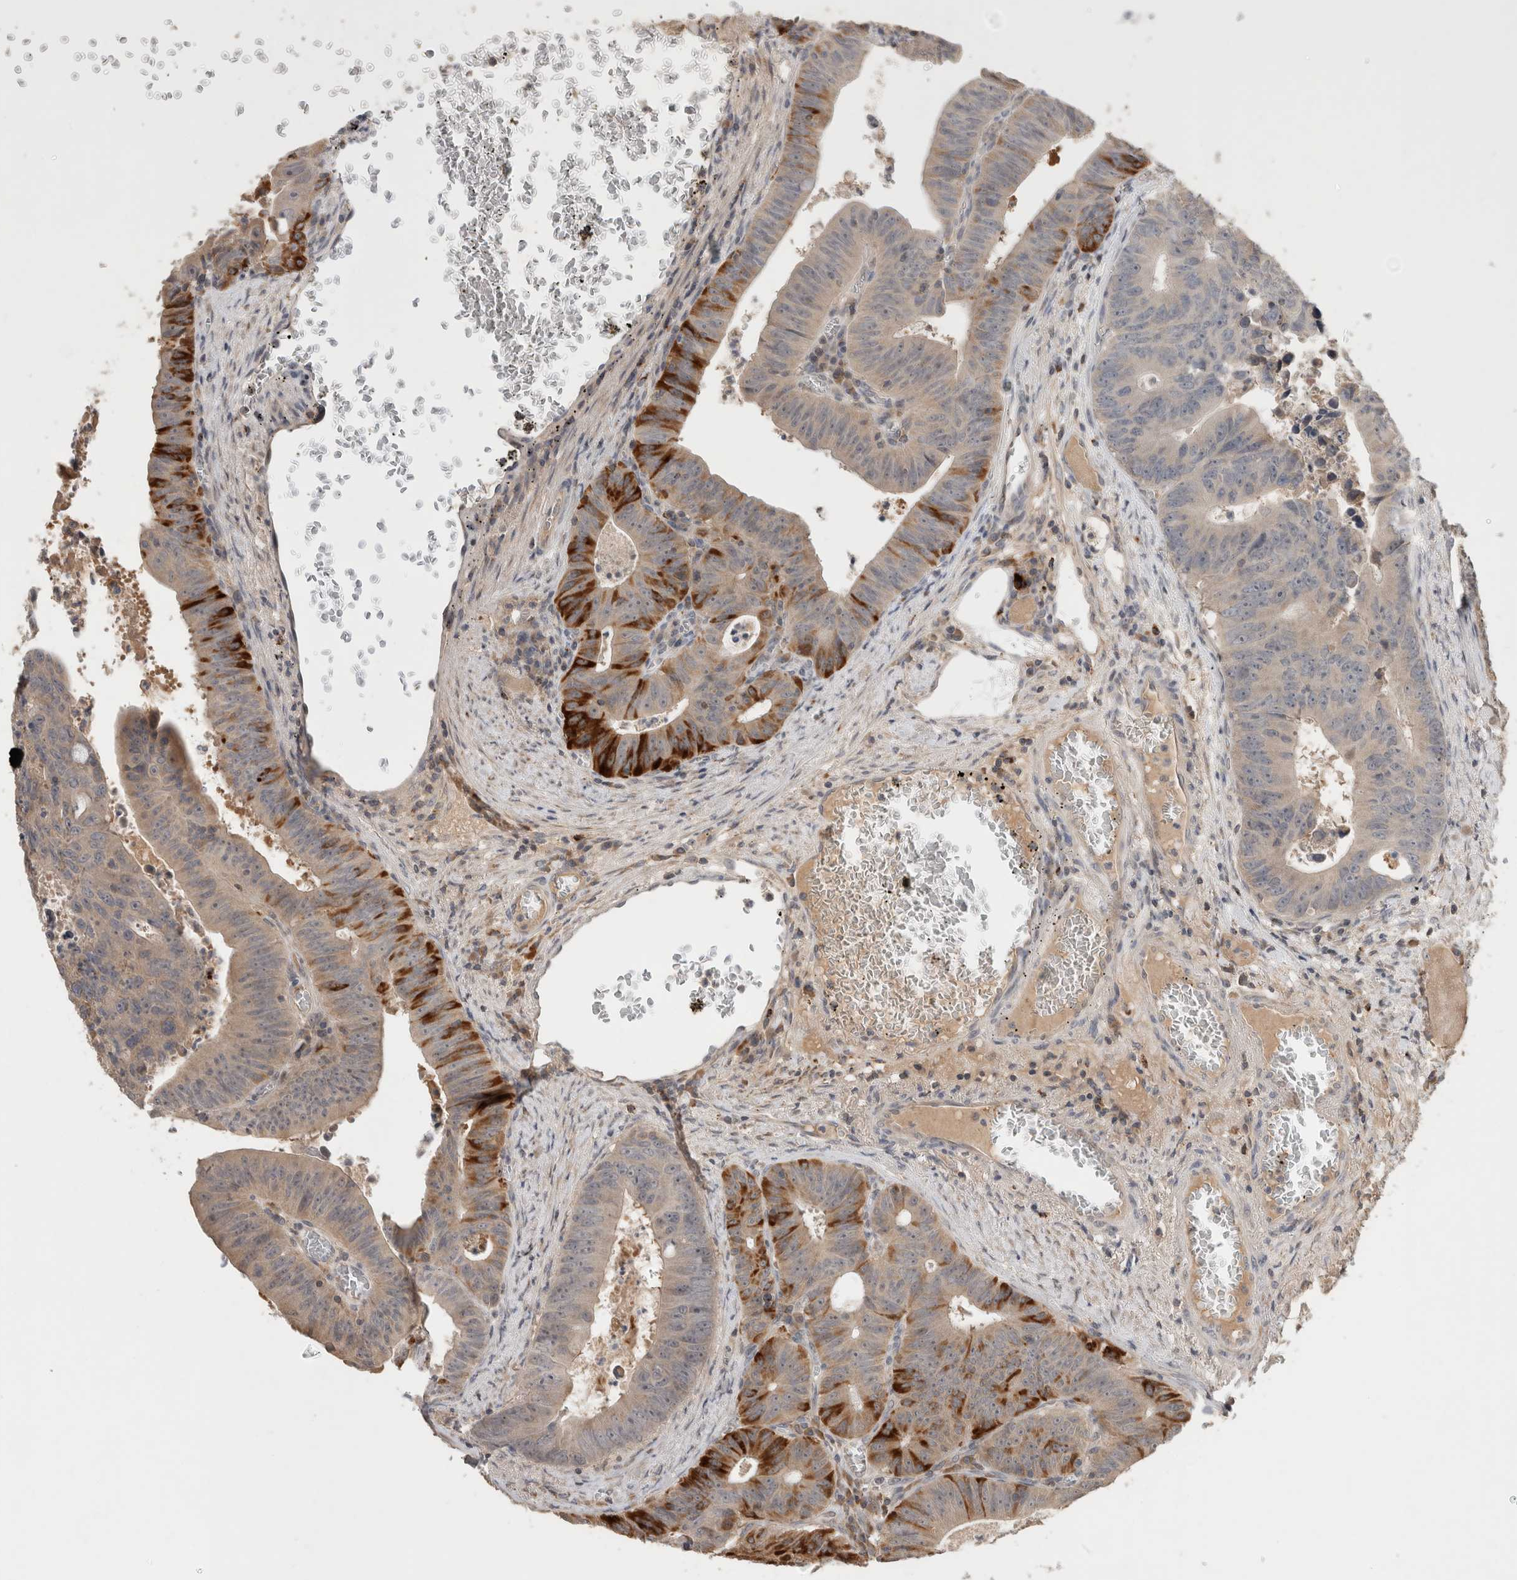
{"staining": {"intensity": "strong", "quantity": "<25%", "location": "cytoplasmic/membranous"}, "tissue": "colorectal cancer", "cell_type": "Tumor cells", "image_type": "cancer", "snomed": [{"axis": "morphology", "description": "Adenocarcinoma, NOS"}, {"axis": "topography", "description": "Colon"}], "caption": "A histopathology image showing strong cytoplasmic/membranous positivity in about <25% of tumor cells in colorectal cancer (adenocarcinoma), as visualized by brown immunohistochemical staining.", "gene": "SERAC1", "patient": {"sex": "male", "age": 87}}